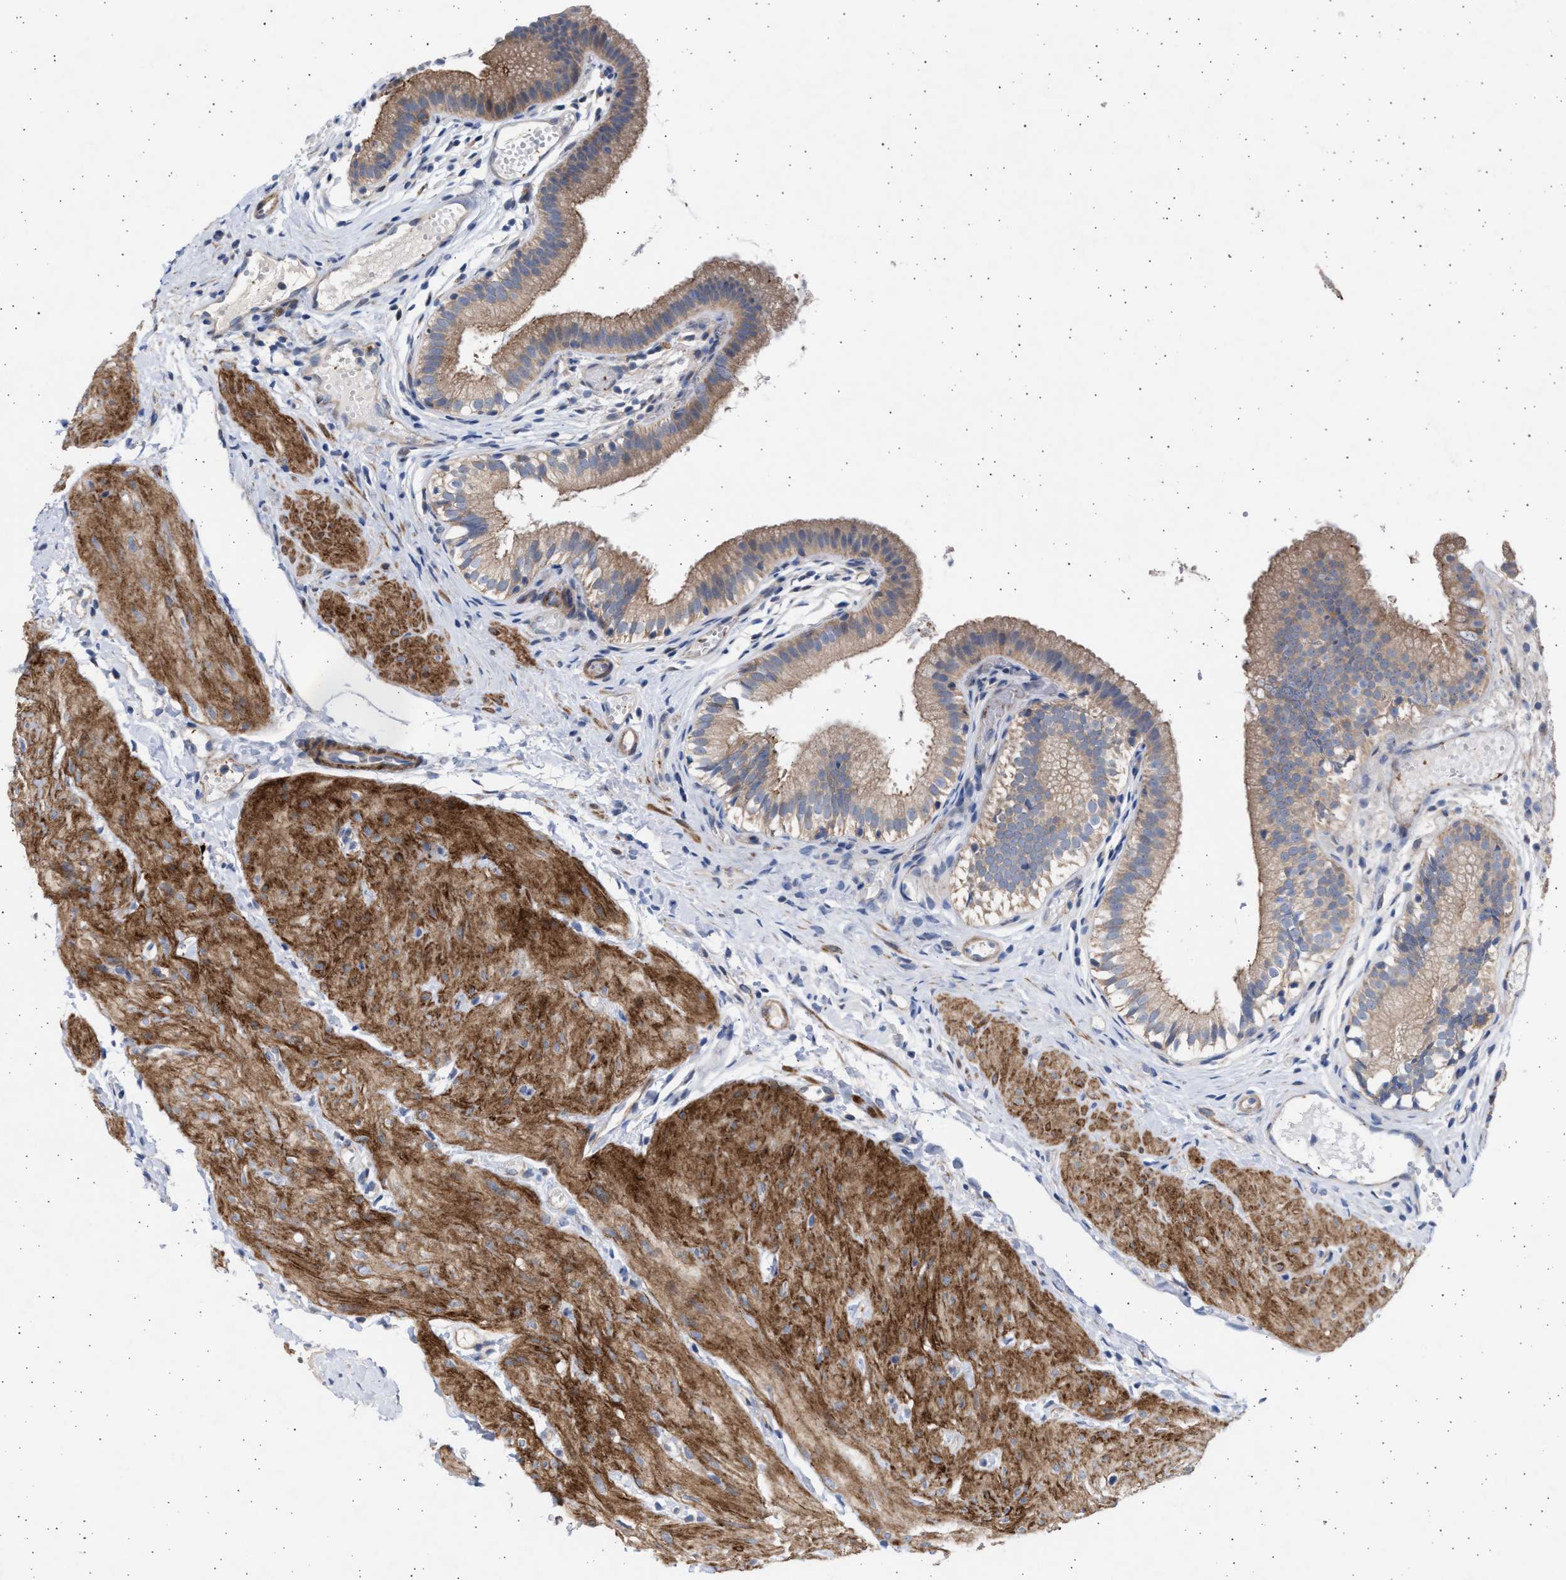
{"staining": {"intensity": "moderate", "quantity": ">75%", "location": "cytoplasmic/membranous"}, "tissue": "gallbladder", "cell_type": "Glandular cells", "image_type": "normal", "snomed": [{"axis": "morphology", "description": "Normal tissue, NOS"}, {"axis": "topography", "description": "Gallbladder"}], "caption": "Brown immunohistochemical staining in unremarkable gallbladder exhibits moderate cytoplasmic/membranous staining in about >75% of glandular cells. Nuclei are stained in blue.", "gene": "NBR1", "patient": {"sex": "female", "age": 26}}